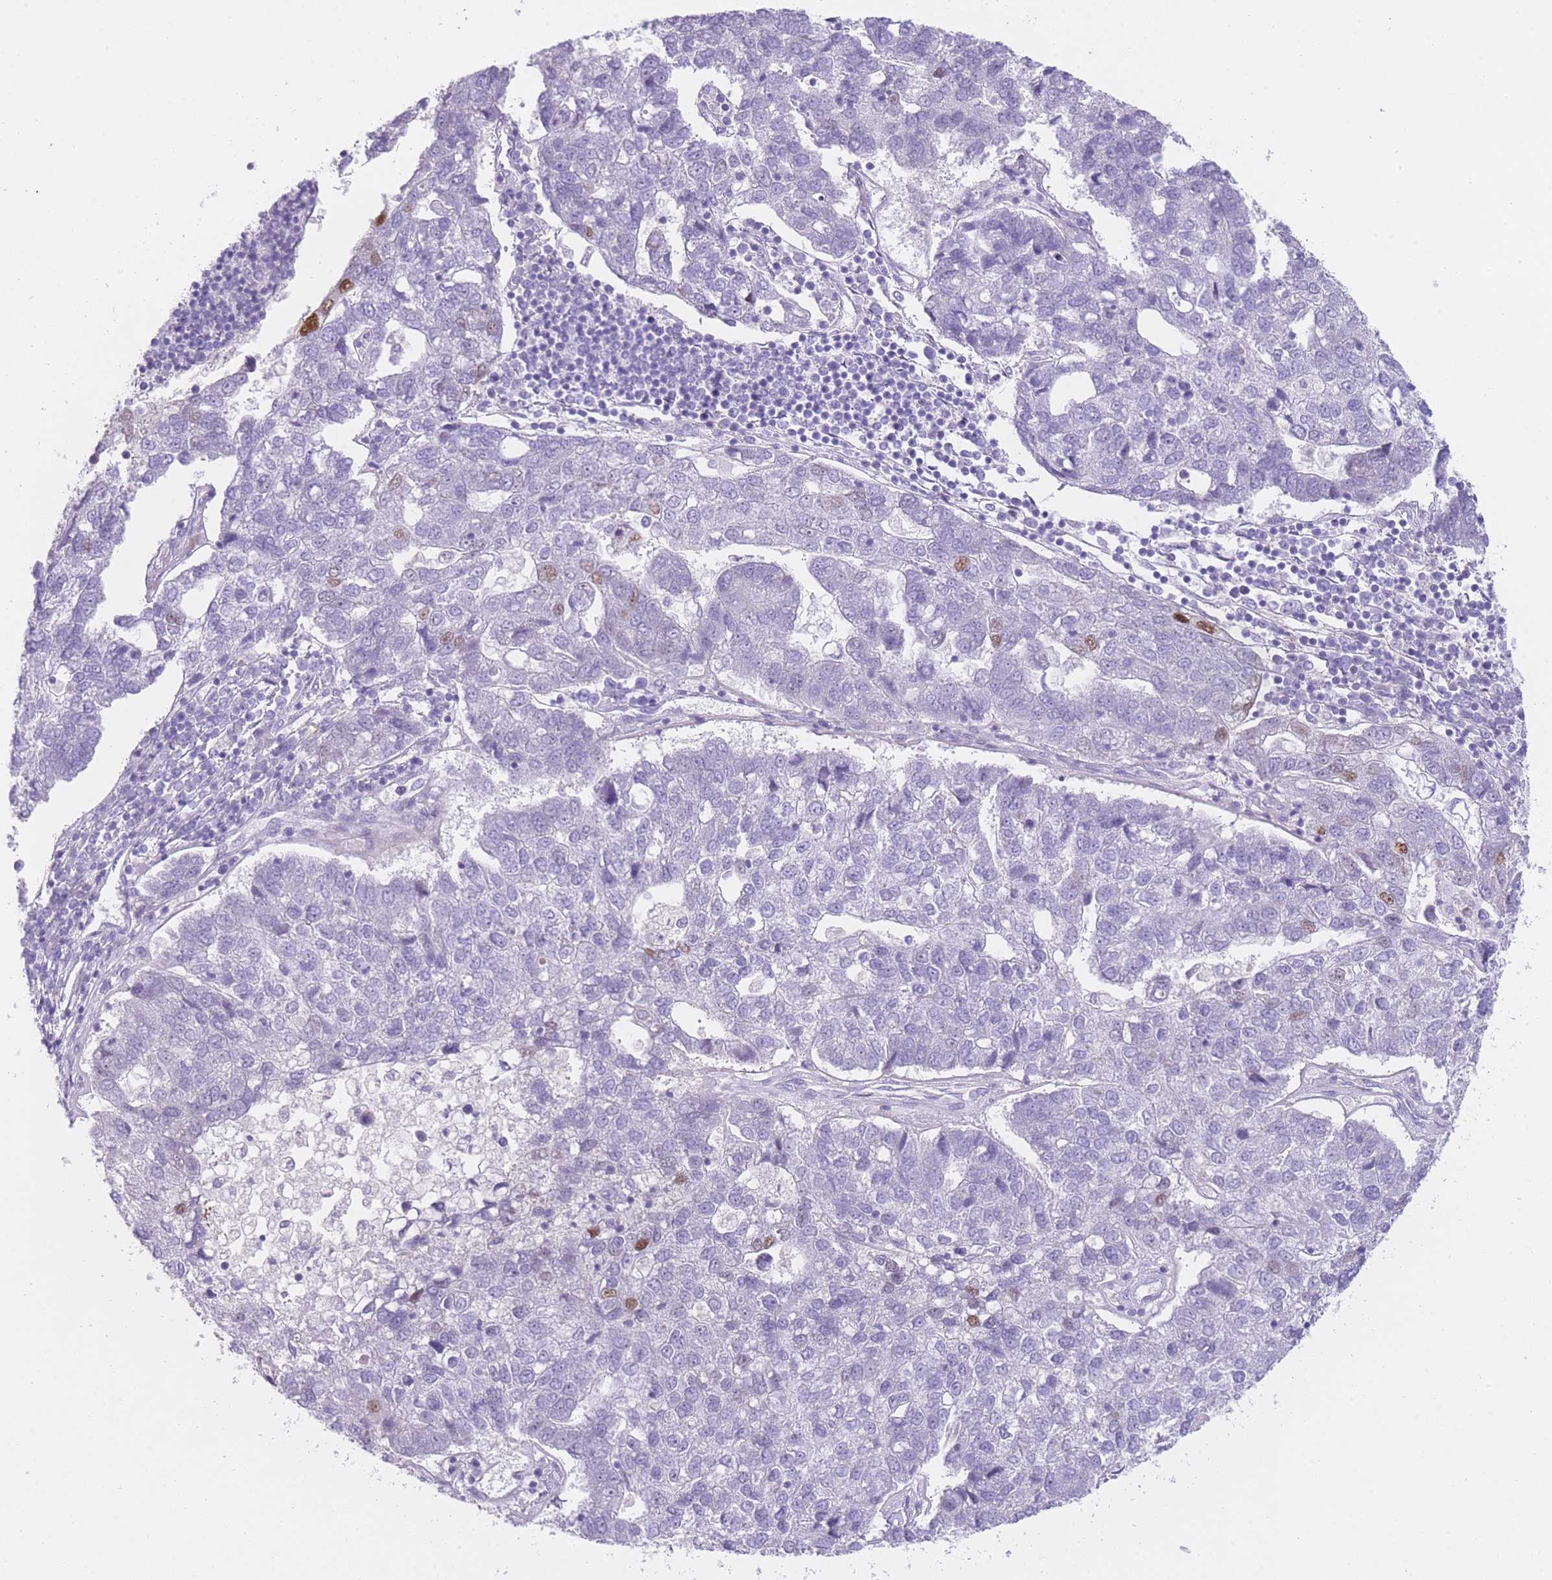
{"staining": {"intensity": "negative", "quantity": "none", "location": "none"}, "tissue": "pancreatic cancer", "cell_type": "Tumor cells", "image_type": "cancer", "snomed": [{"axis": "morphology", "description": "Adenocarcinoma, NOS"}, {"axis": "topography", "description": "Pancreas"}], "caption": "The histopathology image demonstrates no significant positivity in tumor cells of adenocarcinoma (pancreatic).", "gene": "IMPG1", "patient": {"sex": "female", "age": 61}}